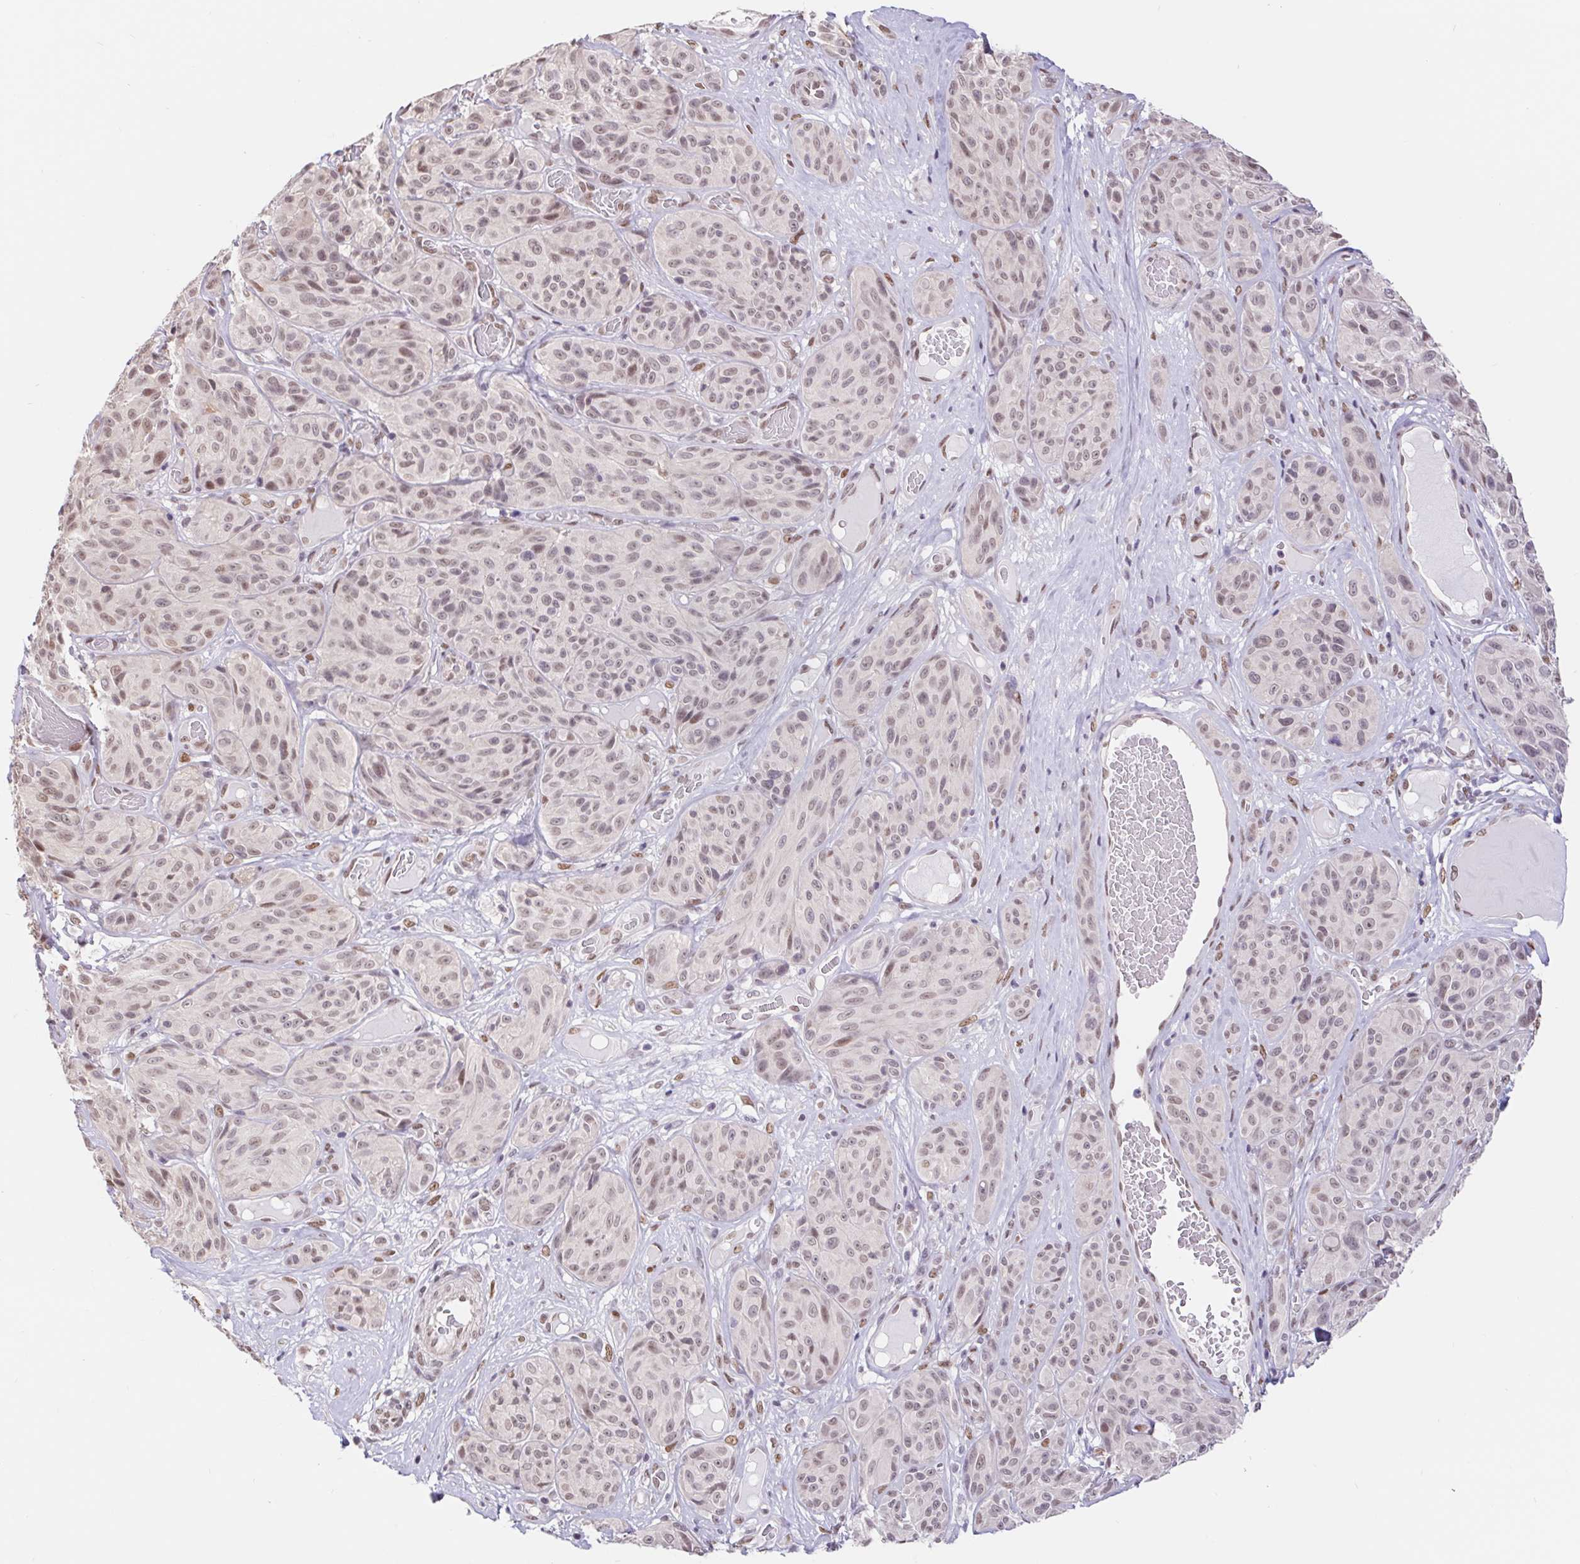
{"staining": {"intensity": "weak", "quantity": ">75%", "location": "nuclear"}, "tissue": "melanoma", "cell_type": "Tumor cells", "image_type": "cancer", "snomed": [{"axis": "morphology", "description": "Malignant melanoma, NOS"}, {"axis": "topography", "description": "Skin"}], "caption": "Melanoma stained for a protein demonstrates weak nuclear positivity in tumor cells.", "gene": "CAND1", "patient": {"sex": "male", "age": 91}}